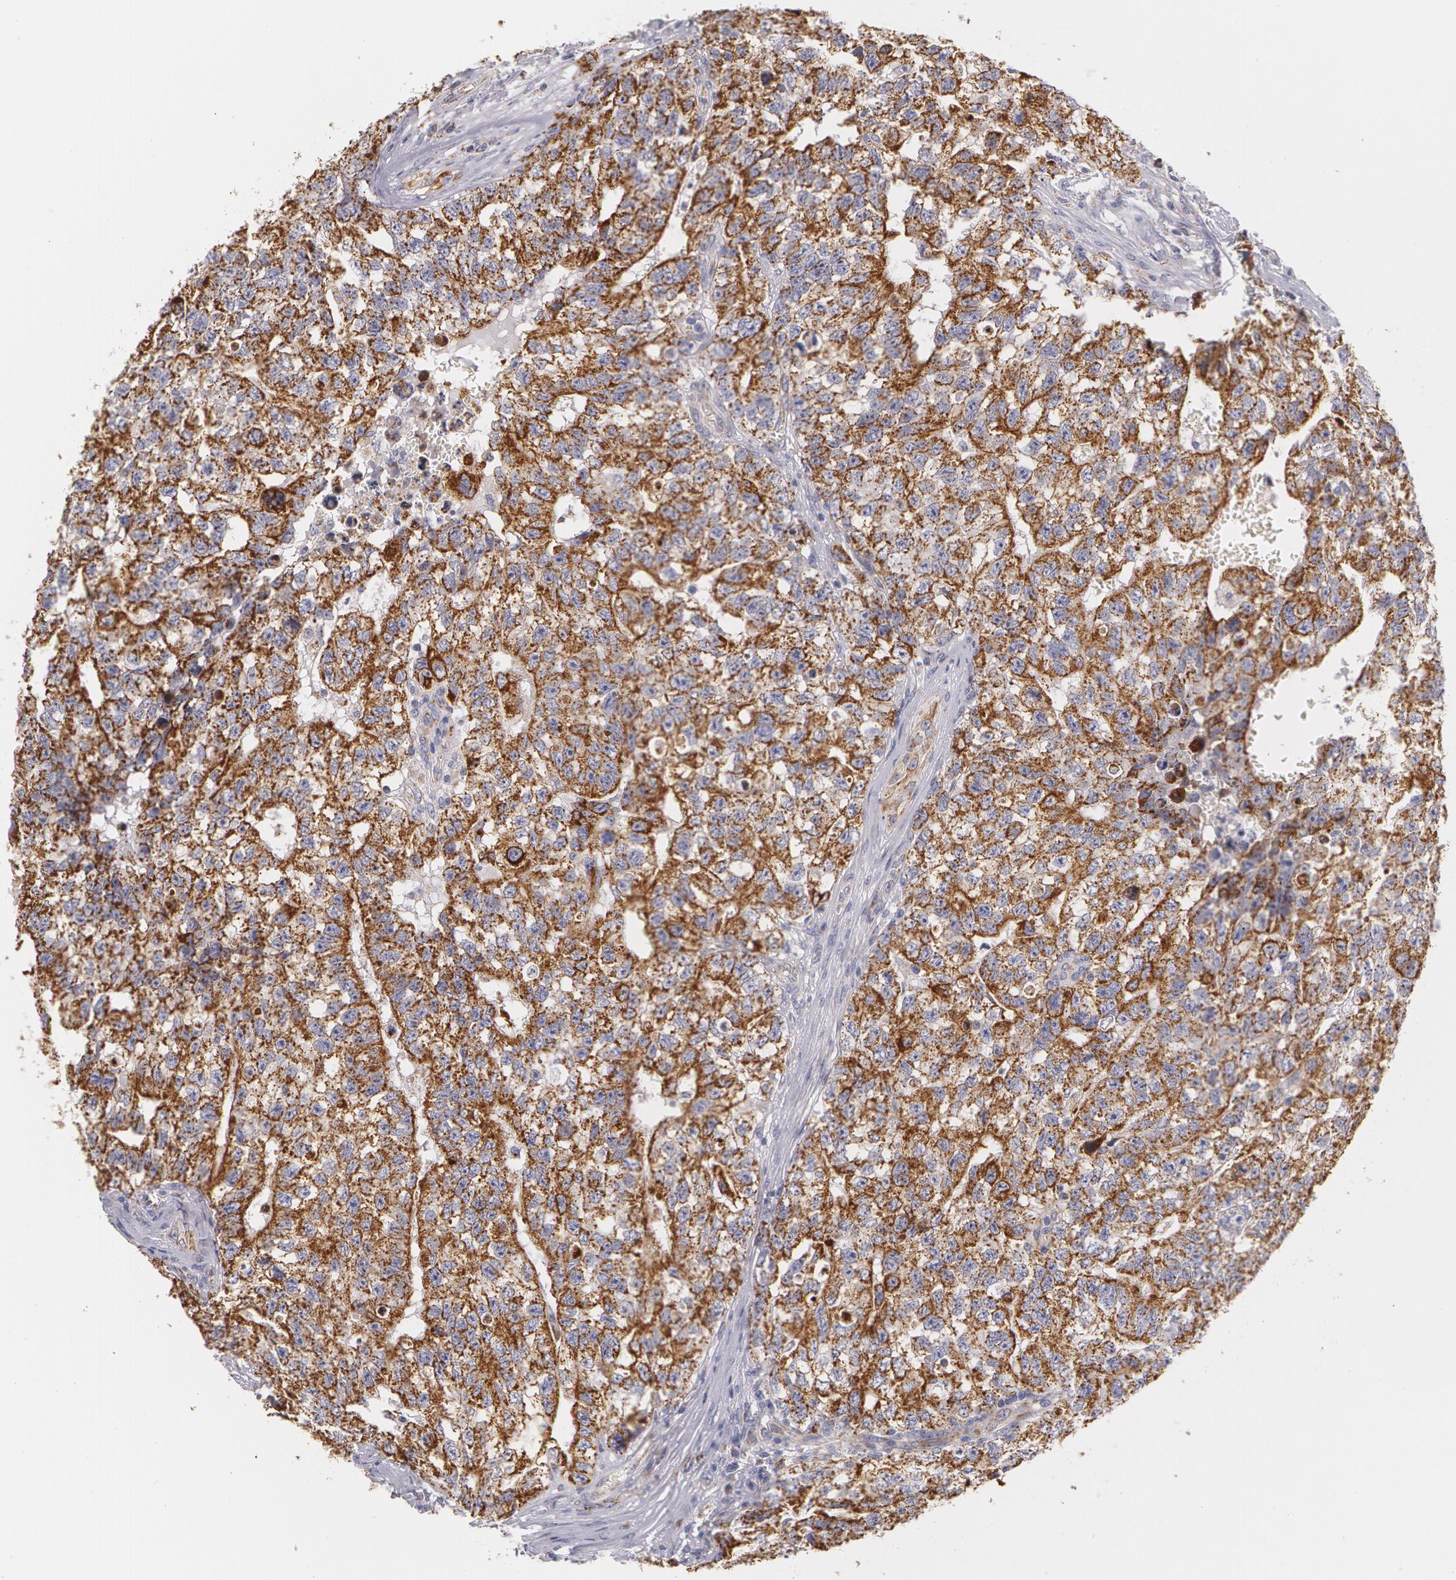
{"staining": {"intensity": "moderate", "quantity": ">75%", "location": "cytoplasmic/membranous"}, "tissue": "testis cancer", "cell_type": "Tumor cells", "image_type": "cancer", "snomed": [{"axis": "morphology", "description": "Carcinoma, Embryonal, NOS"}, {"axis": "topography", "description": "Testis"}], "caption": "Immunohistochemistry photomicrograph of neoplastic tissue: testis cancer stained using immunohistochemistry reveals medium levels of moderate protein expression localized specifically in the cytoplasmic/membranous of tumor cells, appearing as a cytoplasmic/membranous brown color.", "gene": "KRT18", "patient": {"sex": "male", "age": 31}}